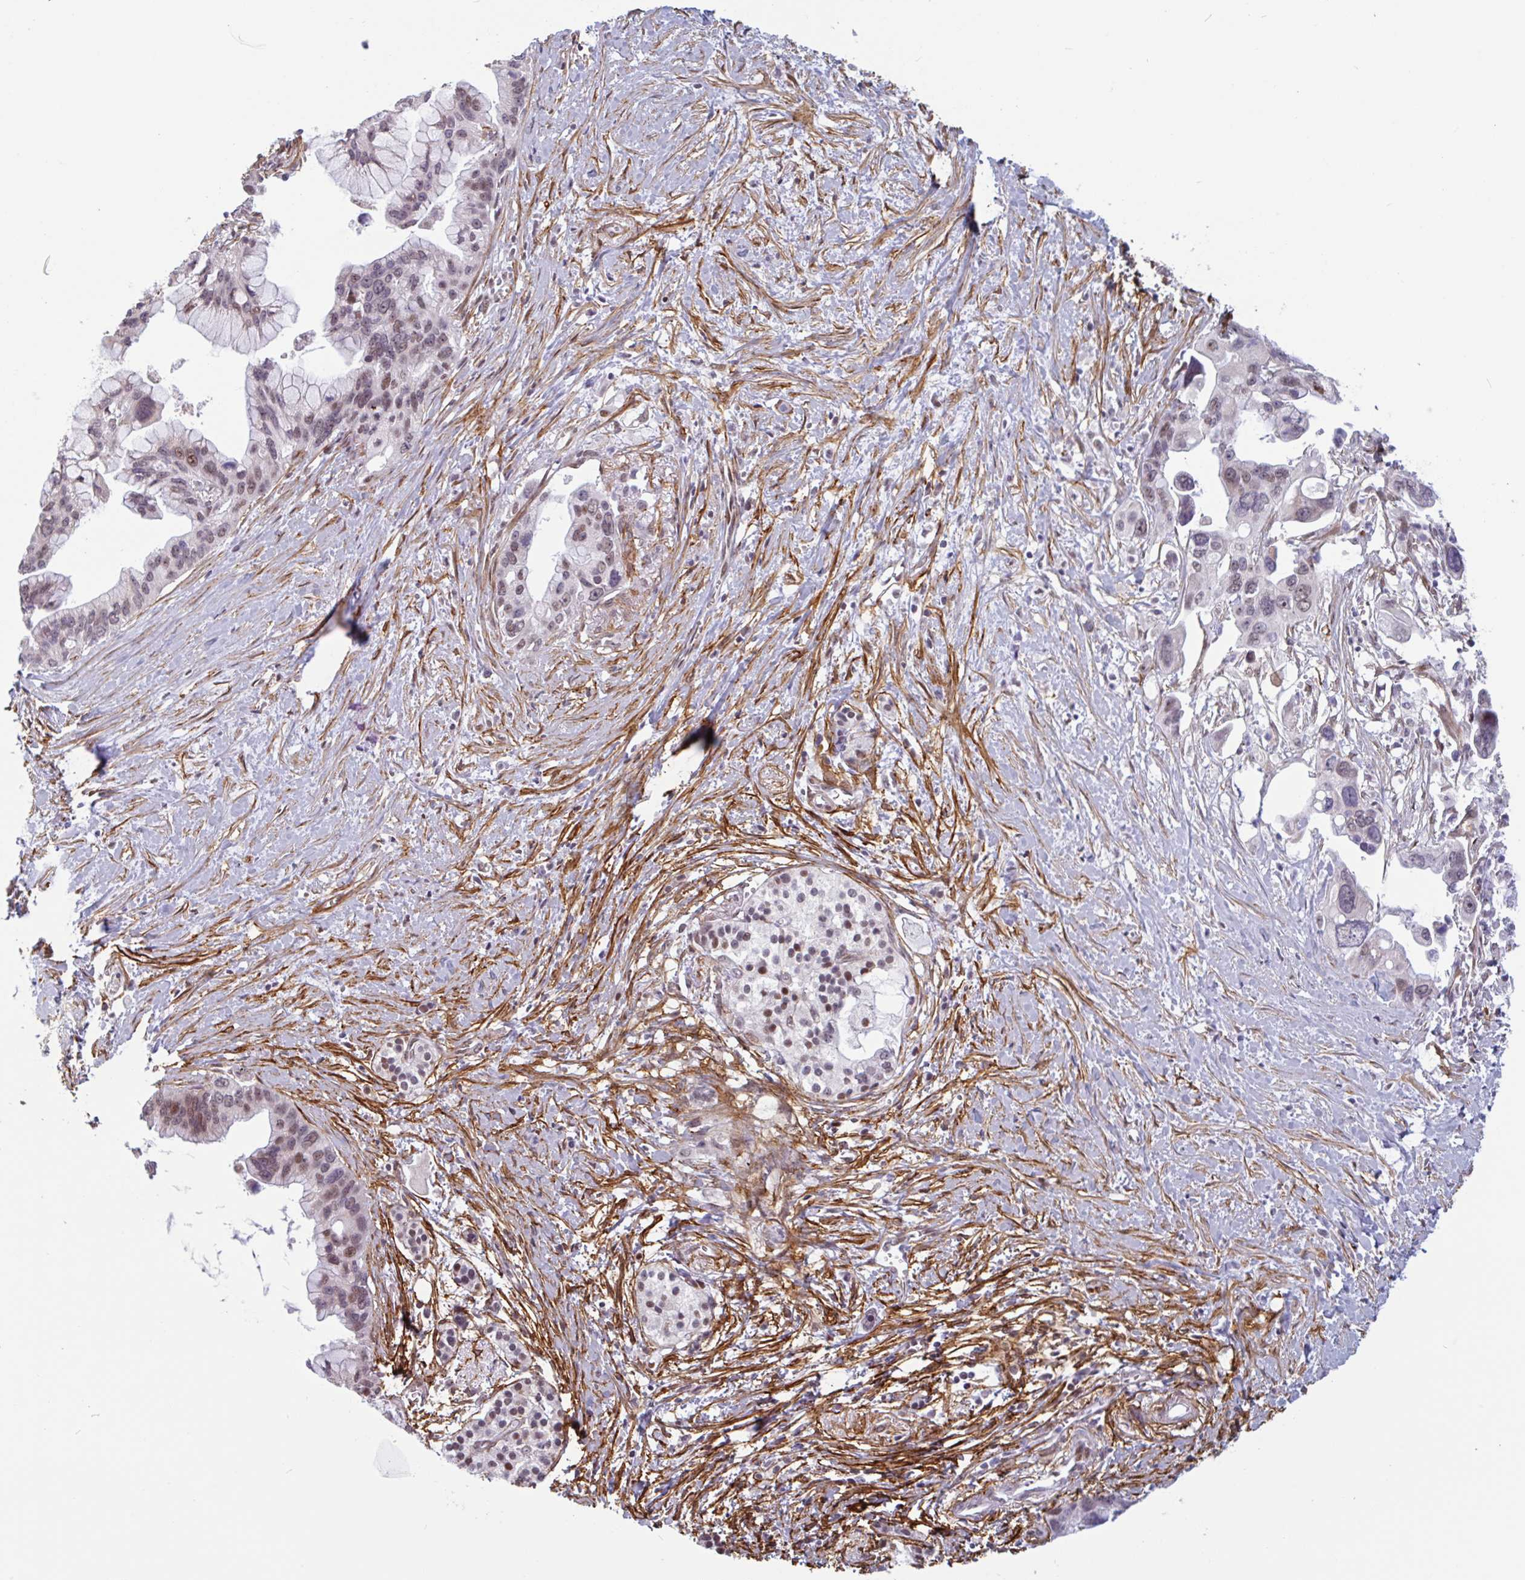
{"staining": {"intensity": "weak", "quantity": "25%-75%", "location": "nuclear"}, "tissue": "pancreatic cancer", "cell_type": "Tumor cells", "image_type": "cancer", "snomed": [{"axis": "morphology", "description": "Adenocarcinoma, NOS"}, {"axis": "topography", "description": "Pancreas"}], "caption": "This histopathology image displays pancreatic adenocarcinoma stained with IHC to label a protein in brown. The nuclear of tumor cells show weak positivity for the protein. Nuclei are counter-stained blue.", "gene": "TMEM119", "patient": {"sex": "female", "age": 83}}